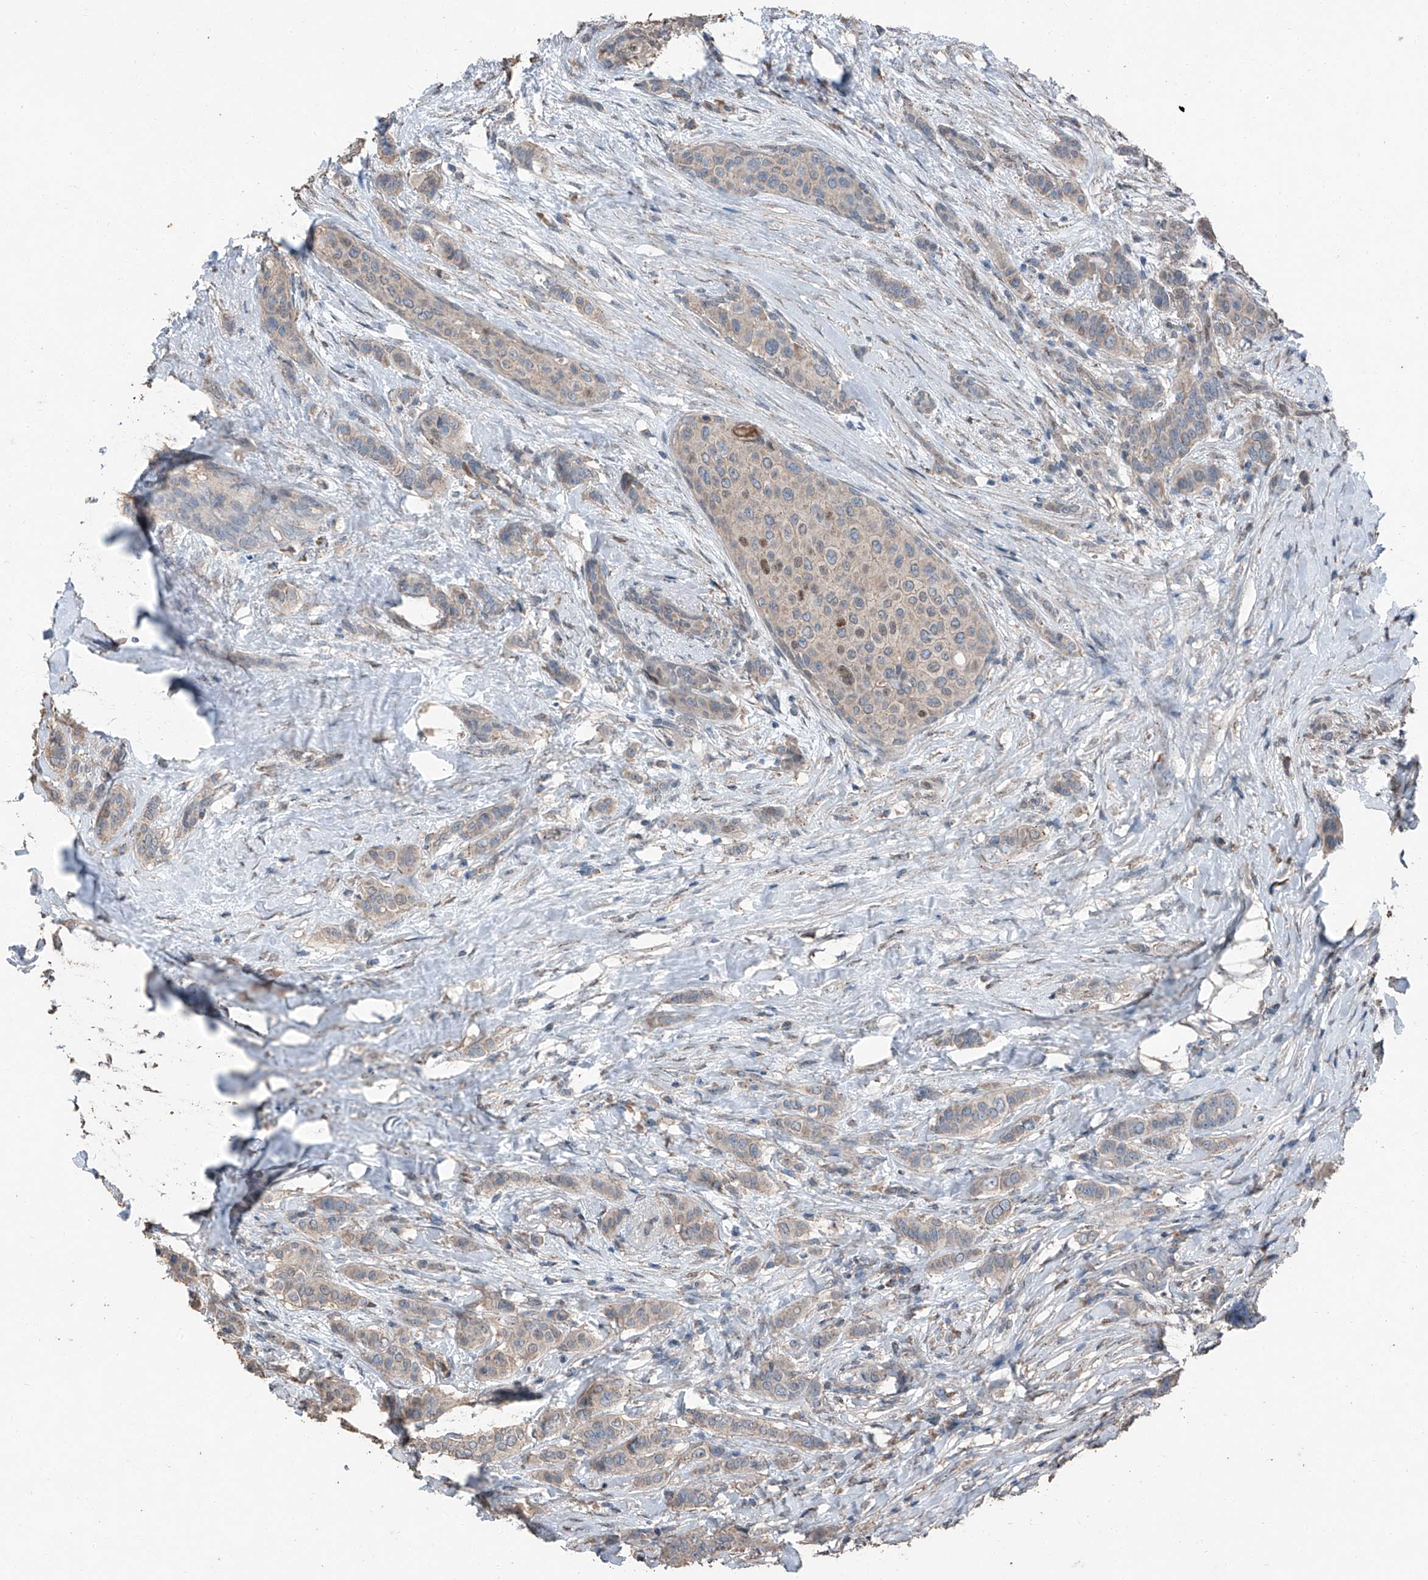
{"staining": {"intensity": "weak", "quantity": "<25%", "location": "cytoplasmic/membranous"}, "tissue": "breast cancer", "cell_type": "Tumor cells", "image_type": "cancer", "snomed": [{"axis": "morphology", "description": "Lobular carcinoma"}, {"axis": "topography", "description": "Breast"}], "caption": "Image shows no protein positivity in tumor cells of breast cancer (lobular carcinoma) tissue. Brightfield microscopy of IHC stained with DAB (brown) and hematoxylin (blue), captured at high magnification.", "gene": "MAMLD1", "patient": {"sex": "female", "age": 51}}